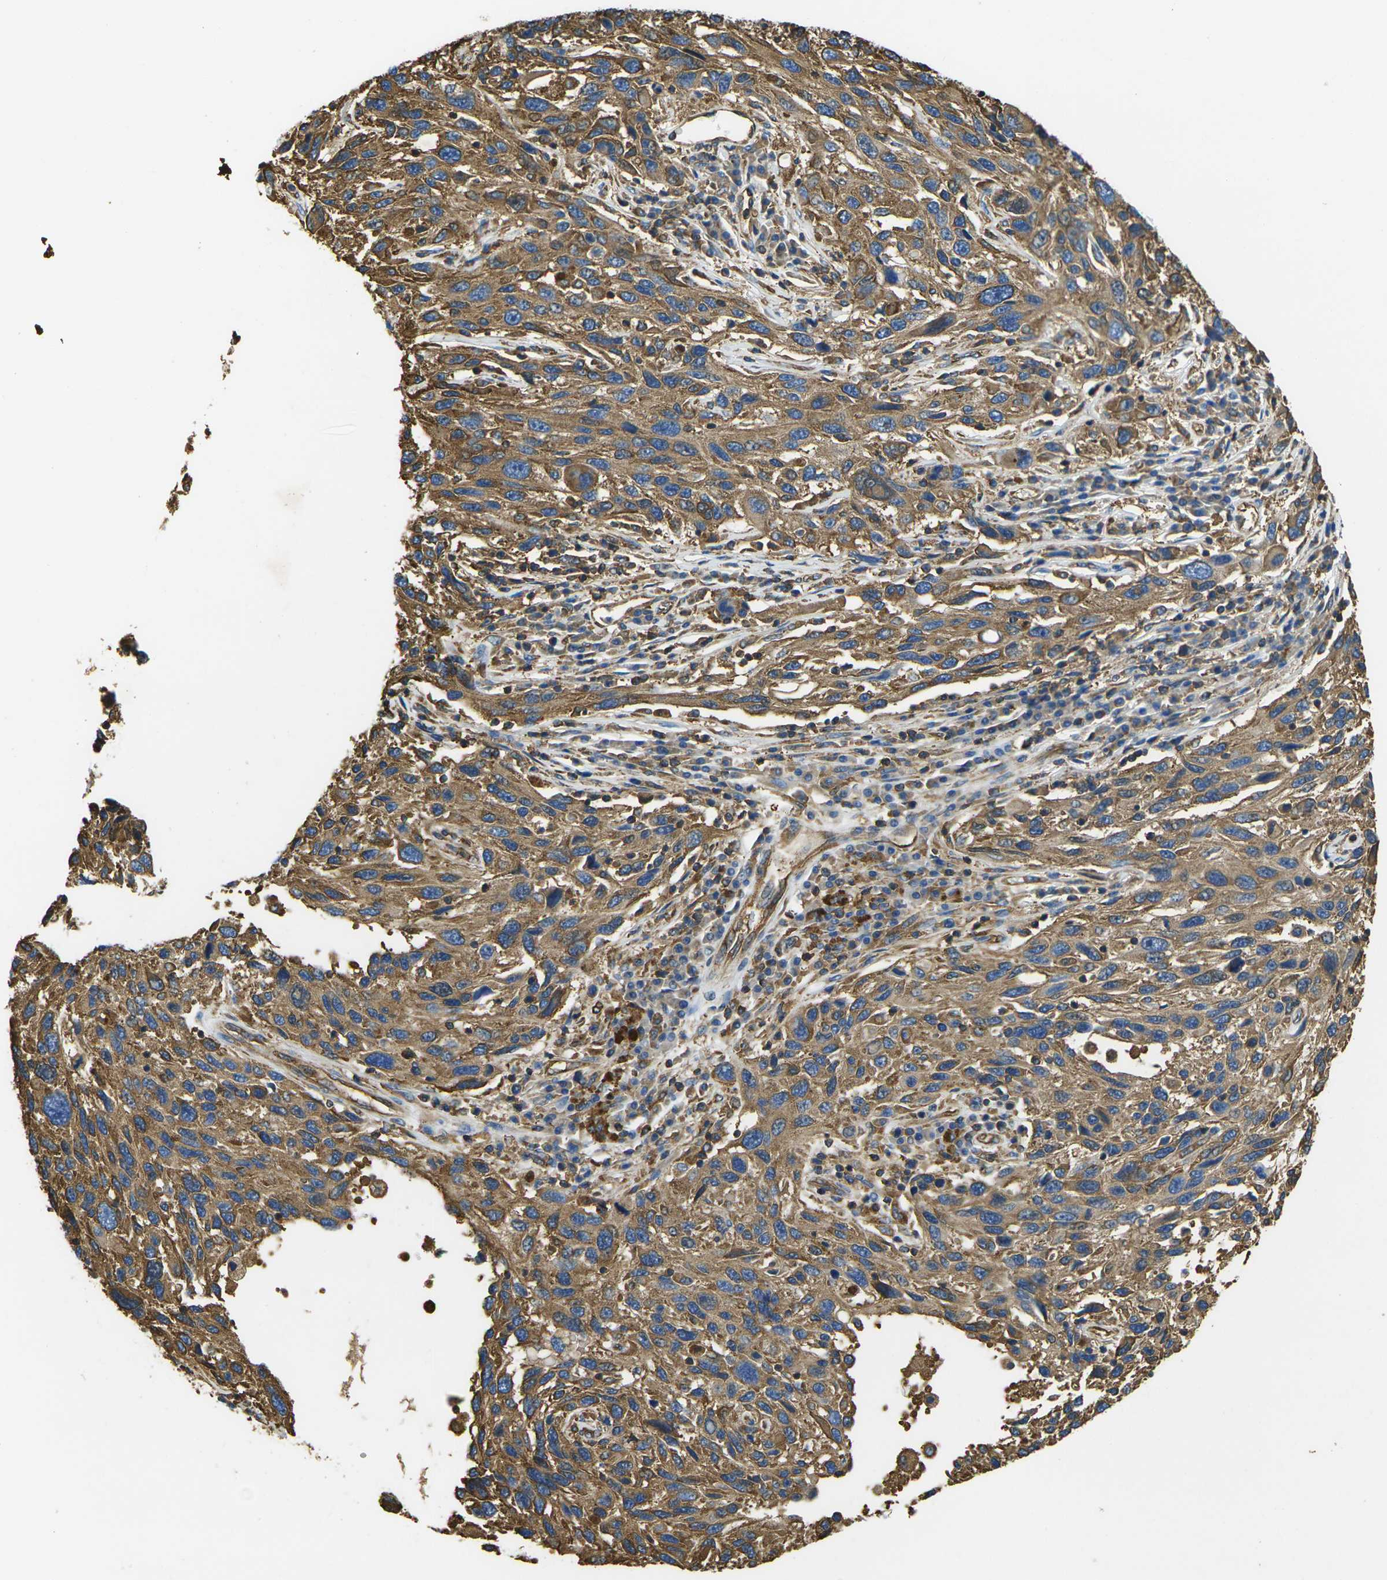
{"staining": {"intensity": "moderate", "quantity": ">75%", "location": "cytoplasmic/membranous"}, "tissue": "melanoma", "cell_type": "Tumor cells", "image_type": "cancer", "snomed": [{"axis": "morphology", "description": "Malignant melanoma, NOS"}, {"axis": "topography", "description": "Skin"}], "caption": "Immunohistochemistry histopathology image of neoplastic tissue: human malignant melanoma stained using immunohistochemistry shows medium levels of moderate protein expression localized specifically in the cytoplasmic/membranous of tumor cells, appearing as a cytoplasmic/membranous brown color.", "gene": "FAM110D", "patient": {"sex": "male", "age": 53}}